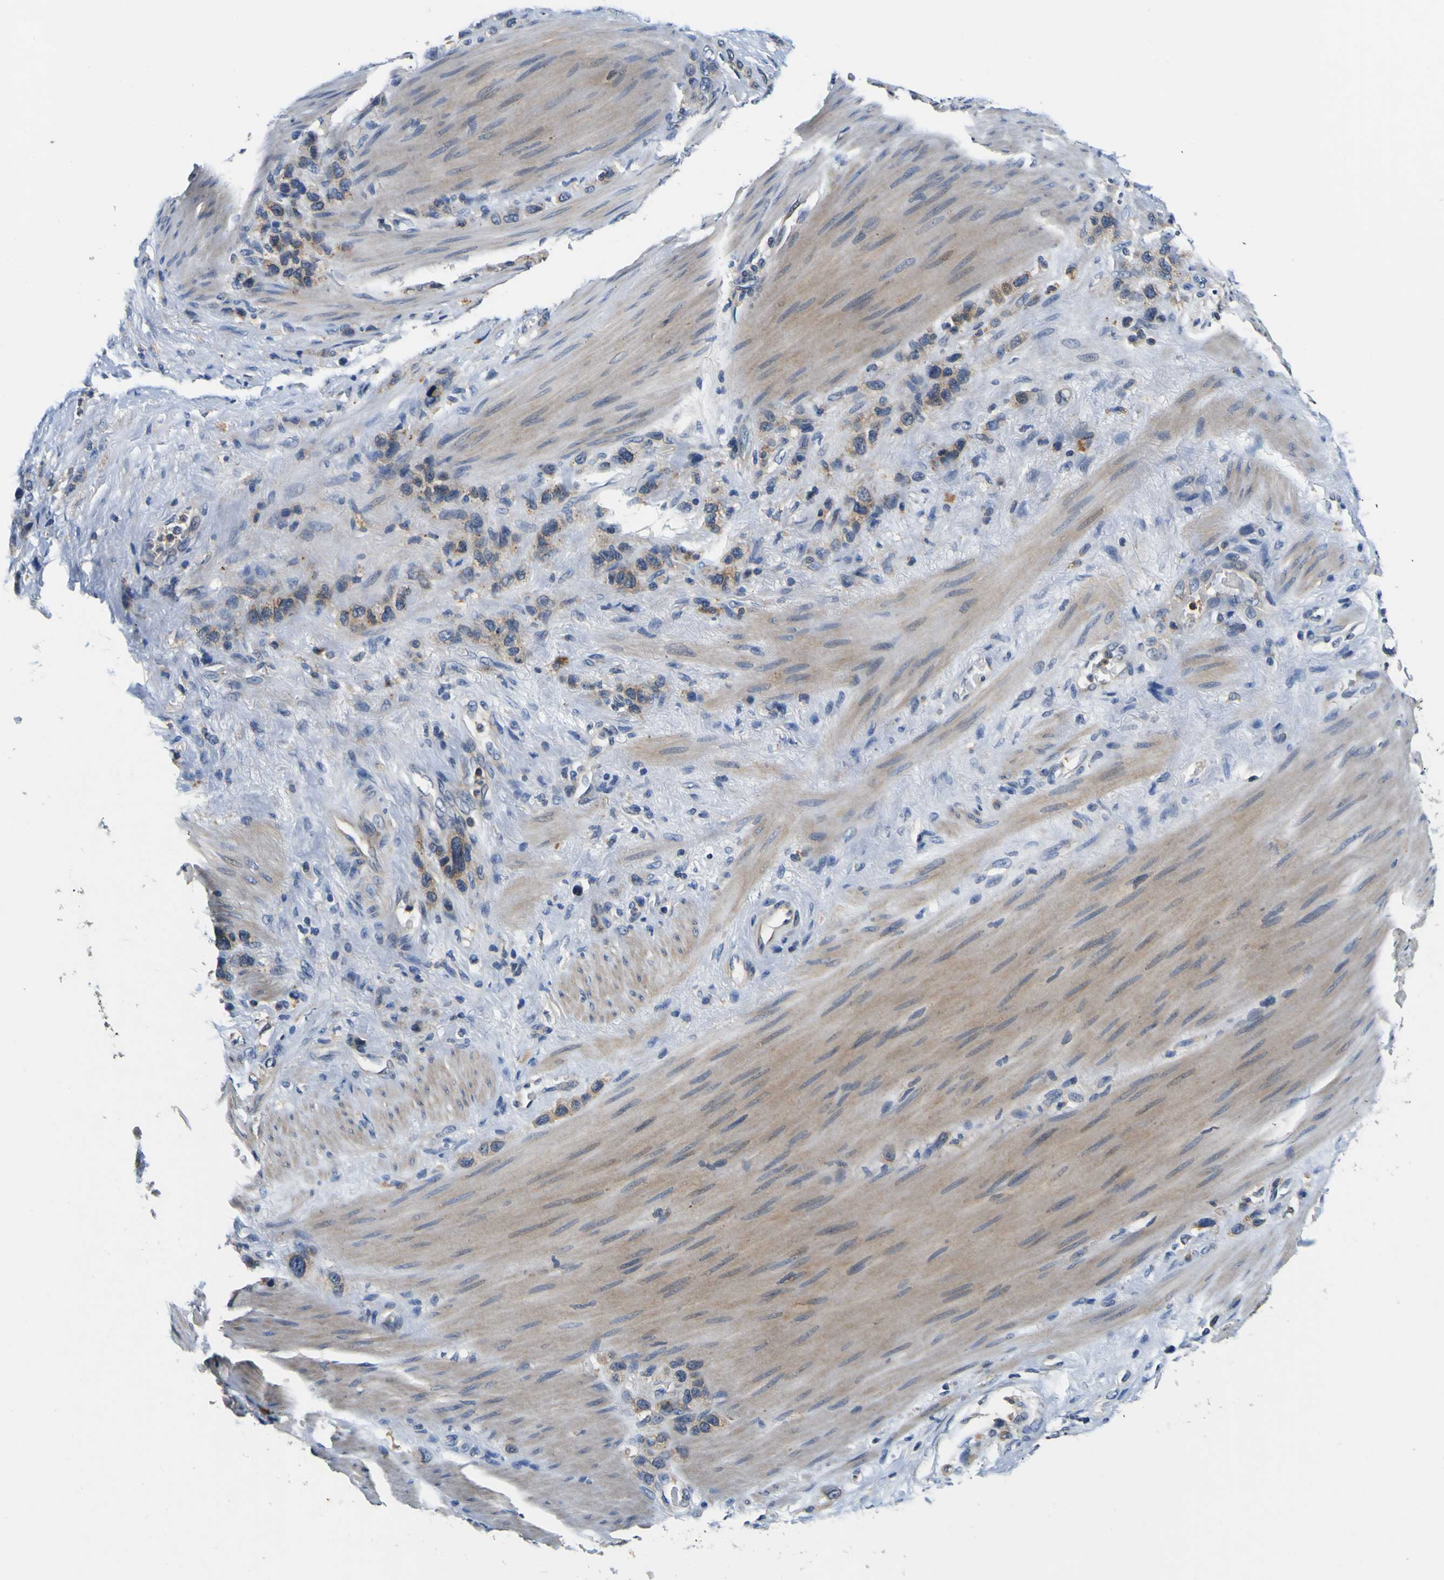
{"staining": {"intensity": "weak", "quantity": ">75%", "location": "cytoplasmic/membranous"}, "tissue": "stomach cancer", "cell_type": "Tumor cells", "image_type": "cancer", "snomed": [{"axis": "morphology", "description": "Adenocarcinoma, NOS"}, {"axis": "morphology", "description": "Adenocarcinoma, High grade"}, {"axis": "topography", "description": "Stomach, upper"}, {"axis": "topography", "description": "Stomach, lower"}], "caption": "A high-resolution photomicrograph shows immunohistochemistry (IHC) staining of stomach cancer (adenocarcinoma), which reveals weak cytoplasmic/membranous positivity in about >75% of tumor cells.", "gene": "TNIK", "patient": {"sex": "female", "age": 65}}